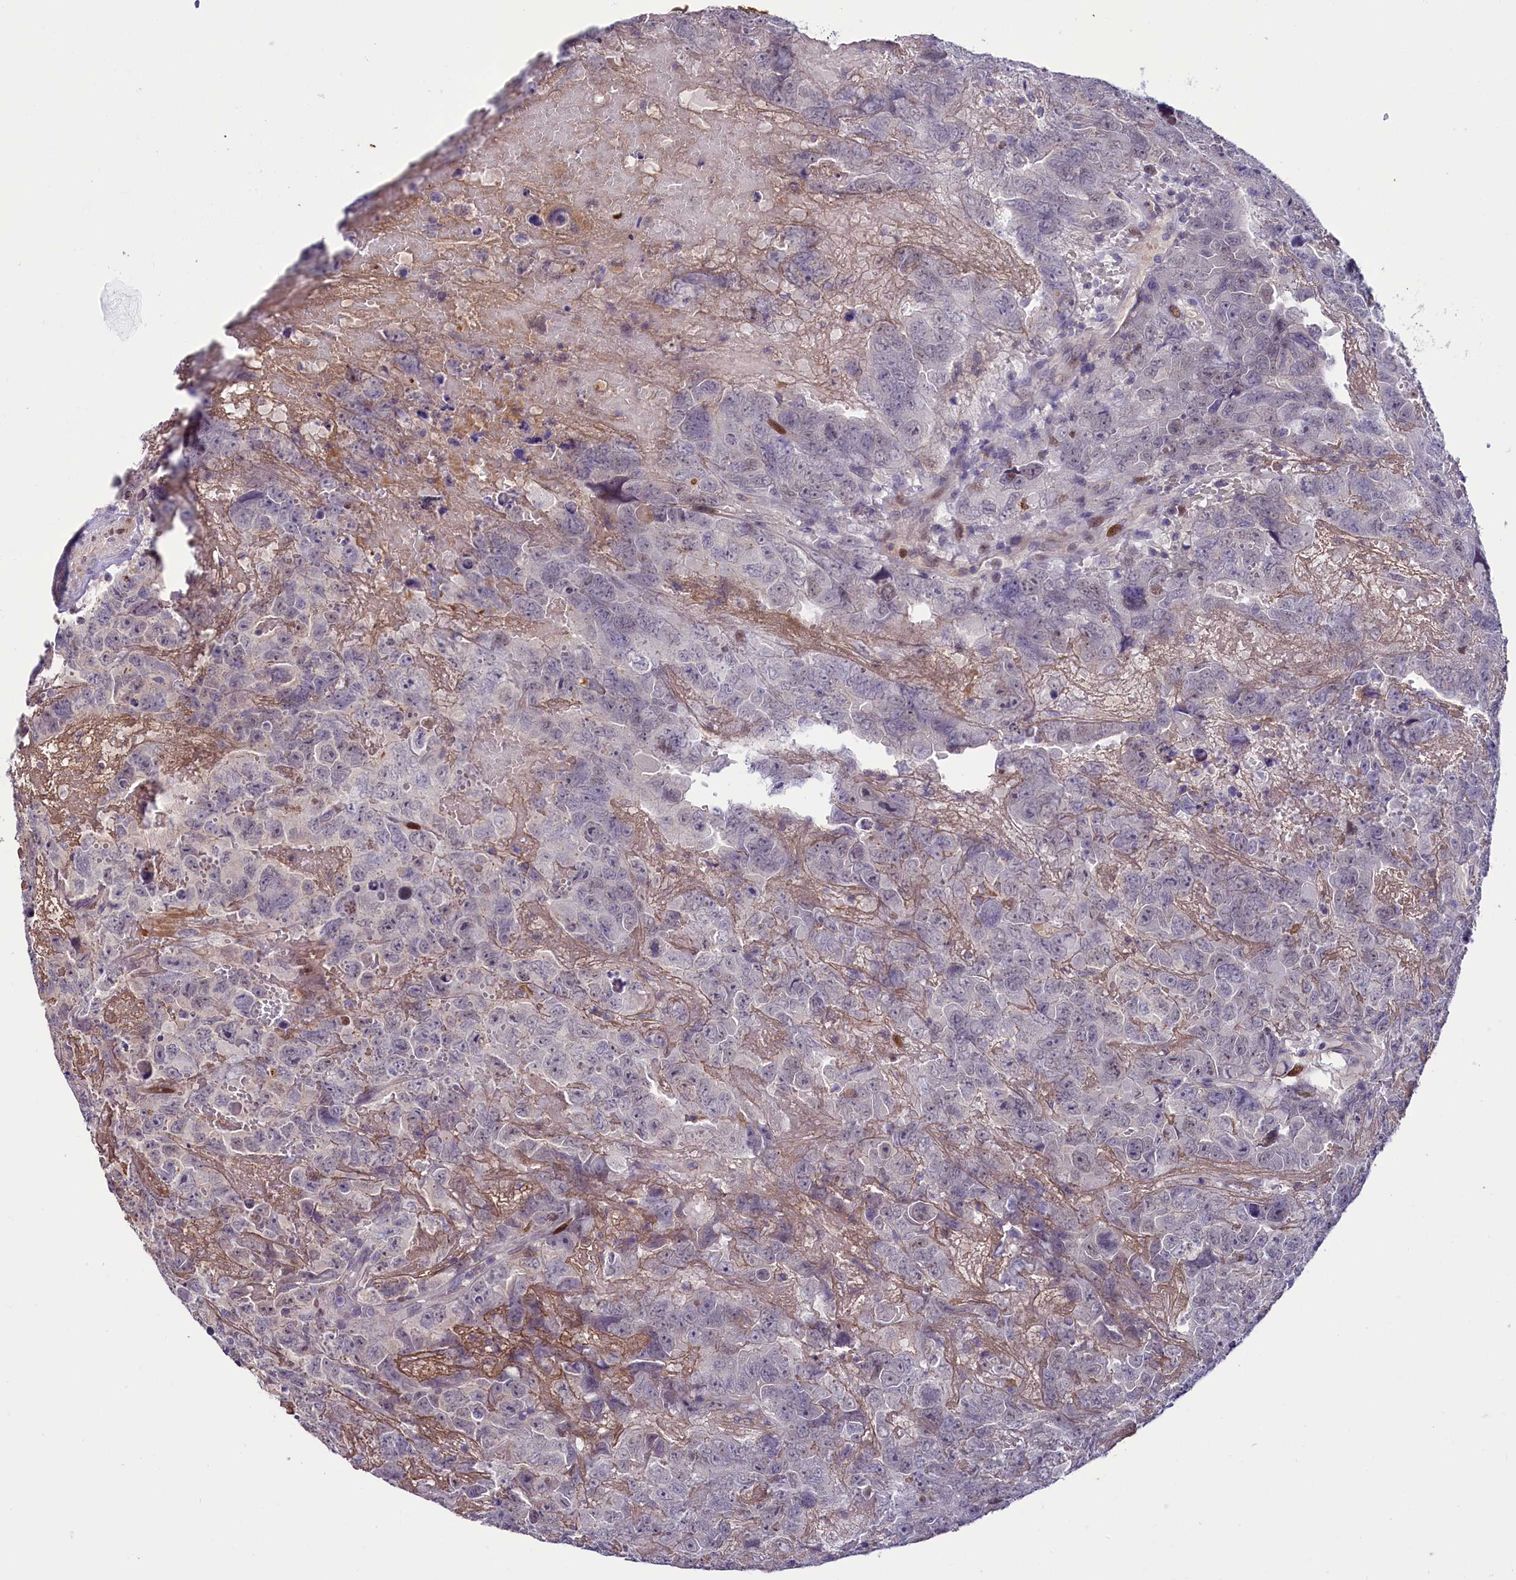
{"staining": {"intensity": "negative", "quantity": "none", "location": "none"}, "tissue": "testis cancer", "cell_type": "Tumor cells", "image_type": "cancer", "snomed": [{"axis": "morphology", "description": "Carcinoma, Embryonal, NOS"}, {"axis": "topography", "description": "Testis"}], "caption": "The histopathology image exhibits no significant positivity in tumor cells of testis cancer.", "gene": "FAM111B", "patient": {"sex": "male", "age": 45}}